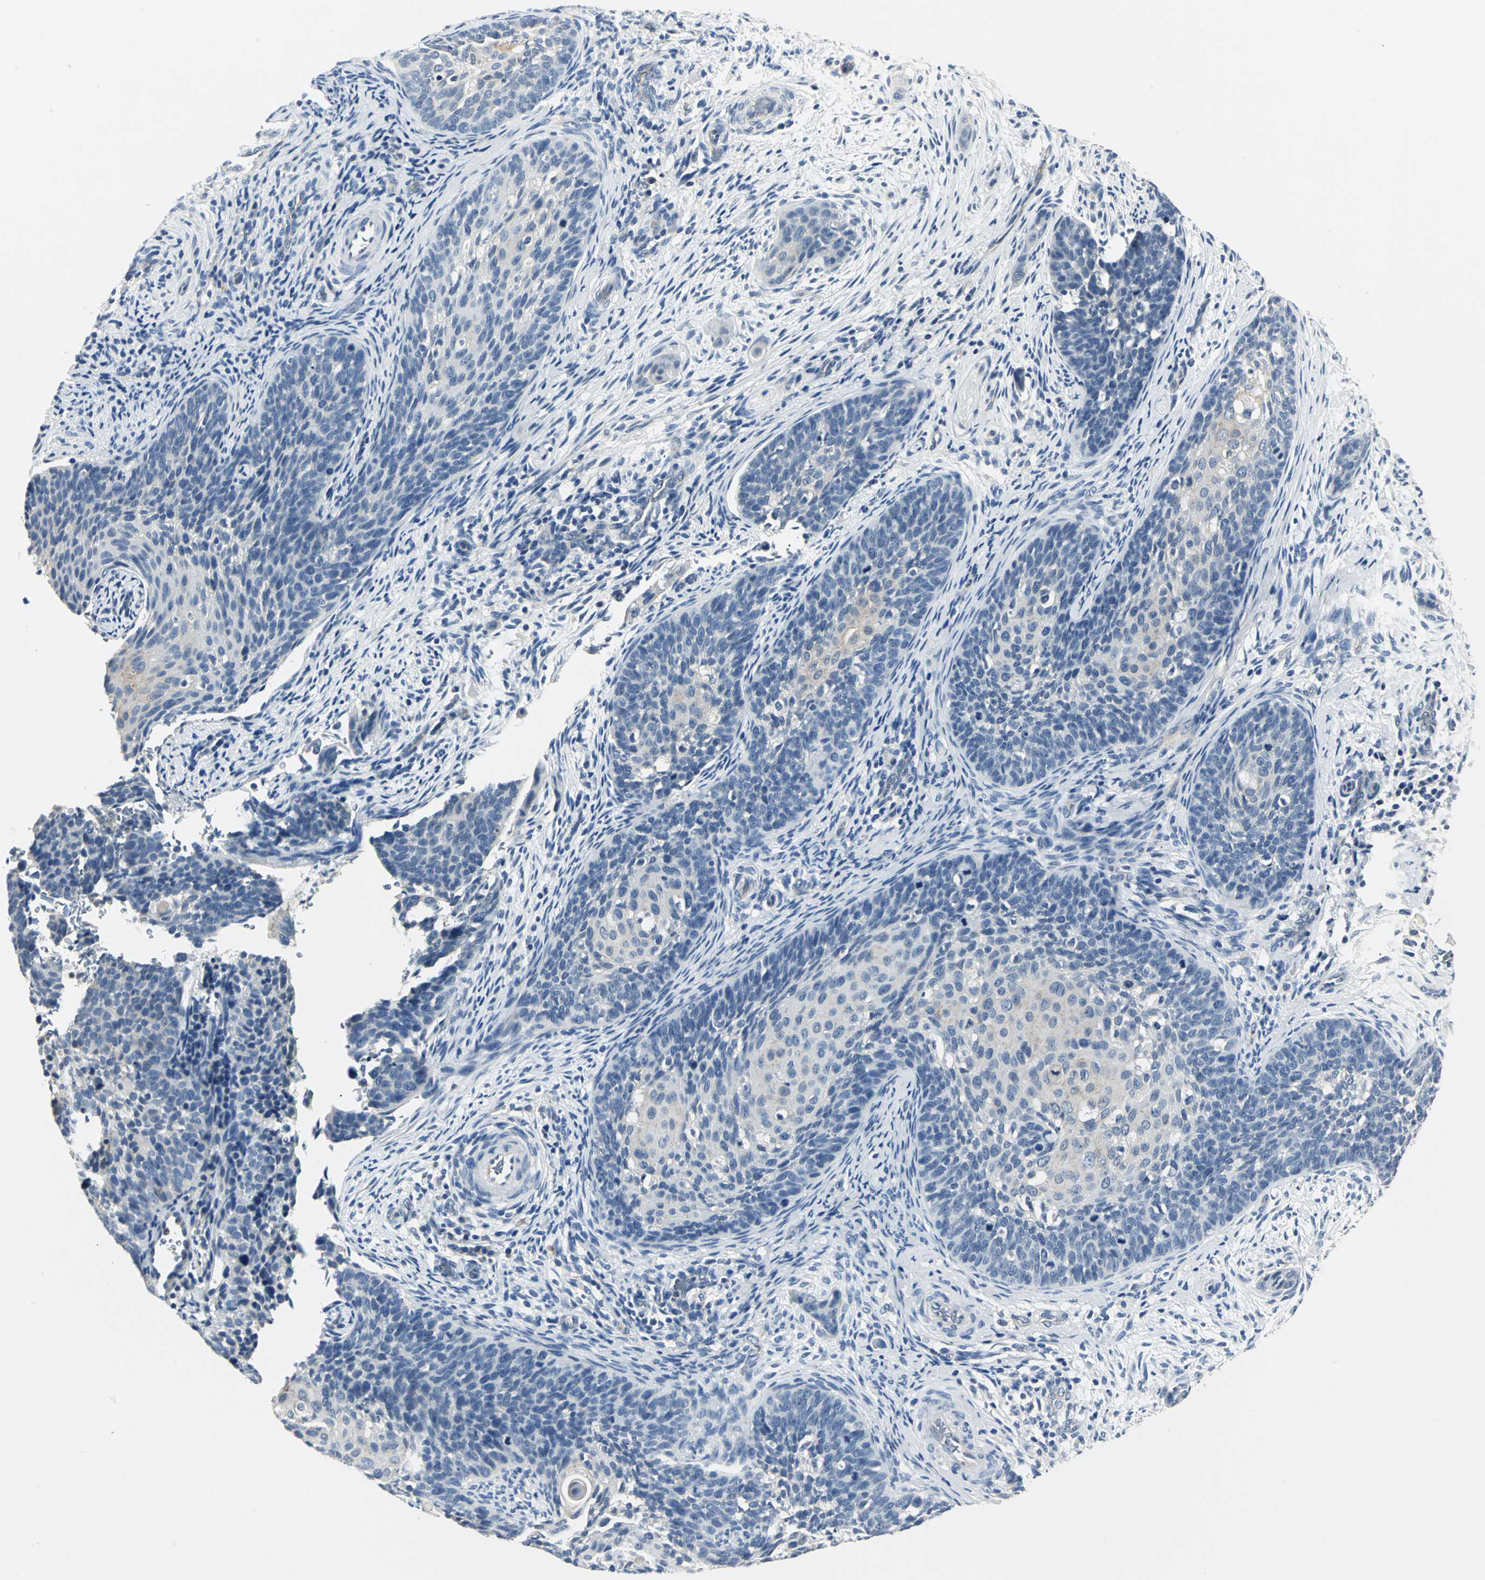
{"staining": {"intensity": "weak", "quantity": "<25%", "location": "cytoplasmic/membranous"}, "tissue": "cervical cancer", "cell_type": "Tumor cells", "image_type": "cancer", "snomed": [{"axis": "morphology", "description": "Squamous cell carcinoma, NOS"}, {"axis": "topography", "description": "Cervix"}], "caption": "Cervical squamous cell carcinoma was stained to show a protein in brown. There is no significant staining in tumor cells.", "gene": "RIPOR1", "patient": {"sex": "female", "age": 33}}